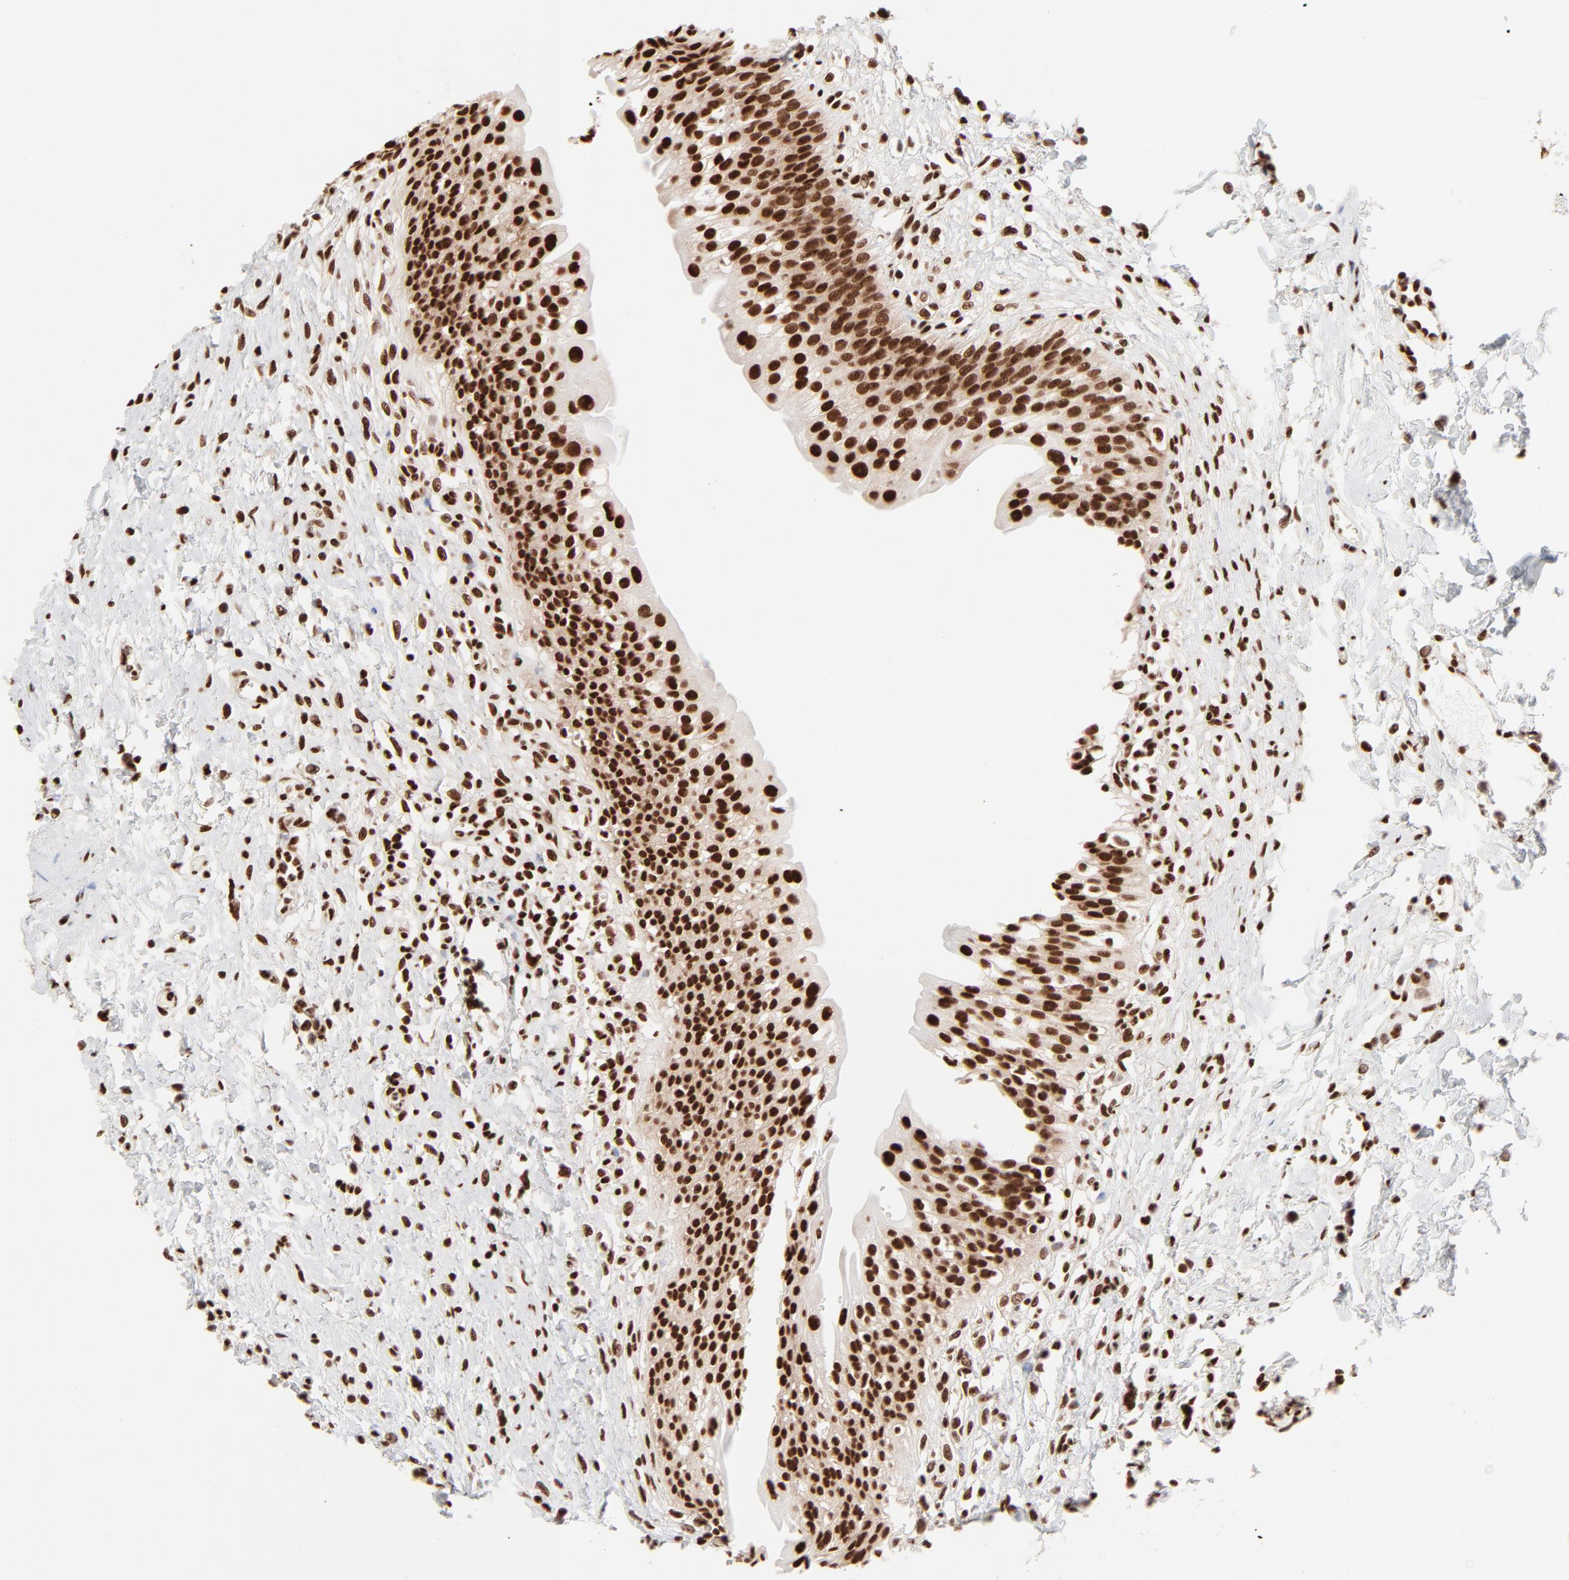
{"staining": {"intensity": "strong", "quantity": ">75%", "location": "nuclear"}, "tissue": "urinary bladder", "cell_type": "Urothelial cells", "image_type": "normal", "snomed": [{"axis": "morphology", "description": "Normal tissue, NOS"}, {"axis": "topography", "description": "Urinary bladder"}], "caption": "Immunohistochemistry (IHC) image of unremarkable urinary bladder stained for a protein (brown), which reveals high levels of strong nuclear staining in about >75% of urothelial cells.", "gene": "TARDBP", "patient": {"sex": "female", "age": 80}}